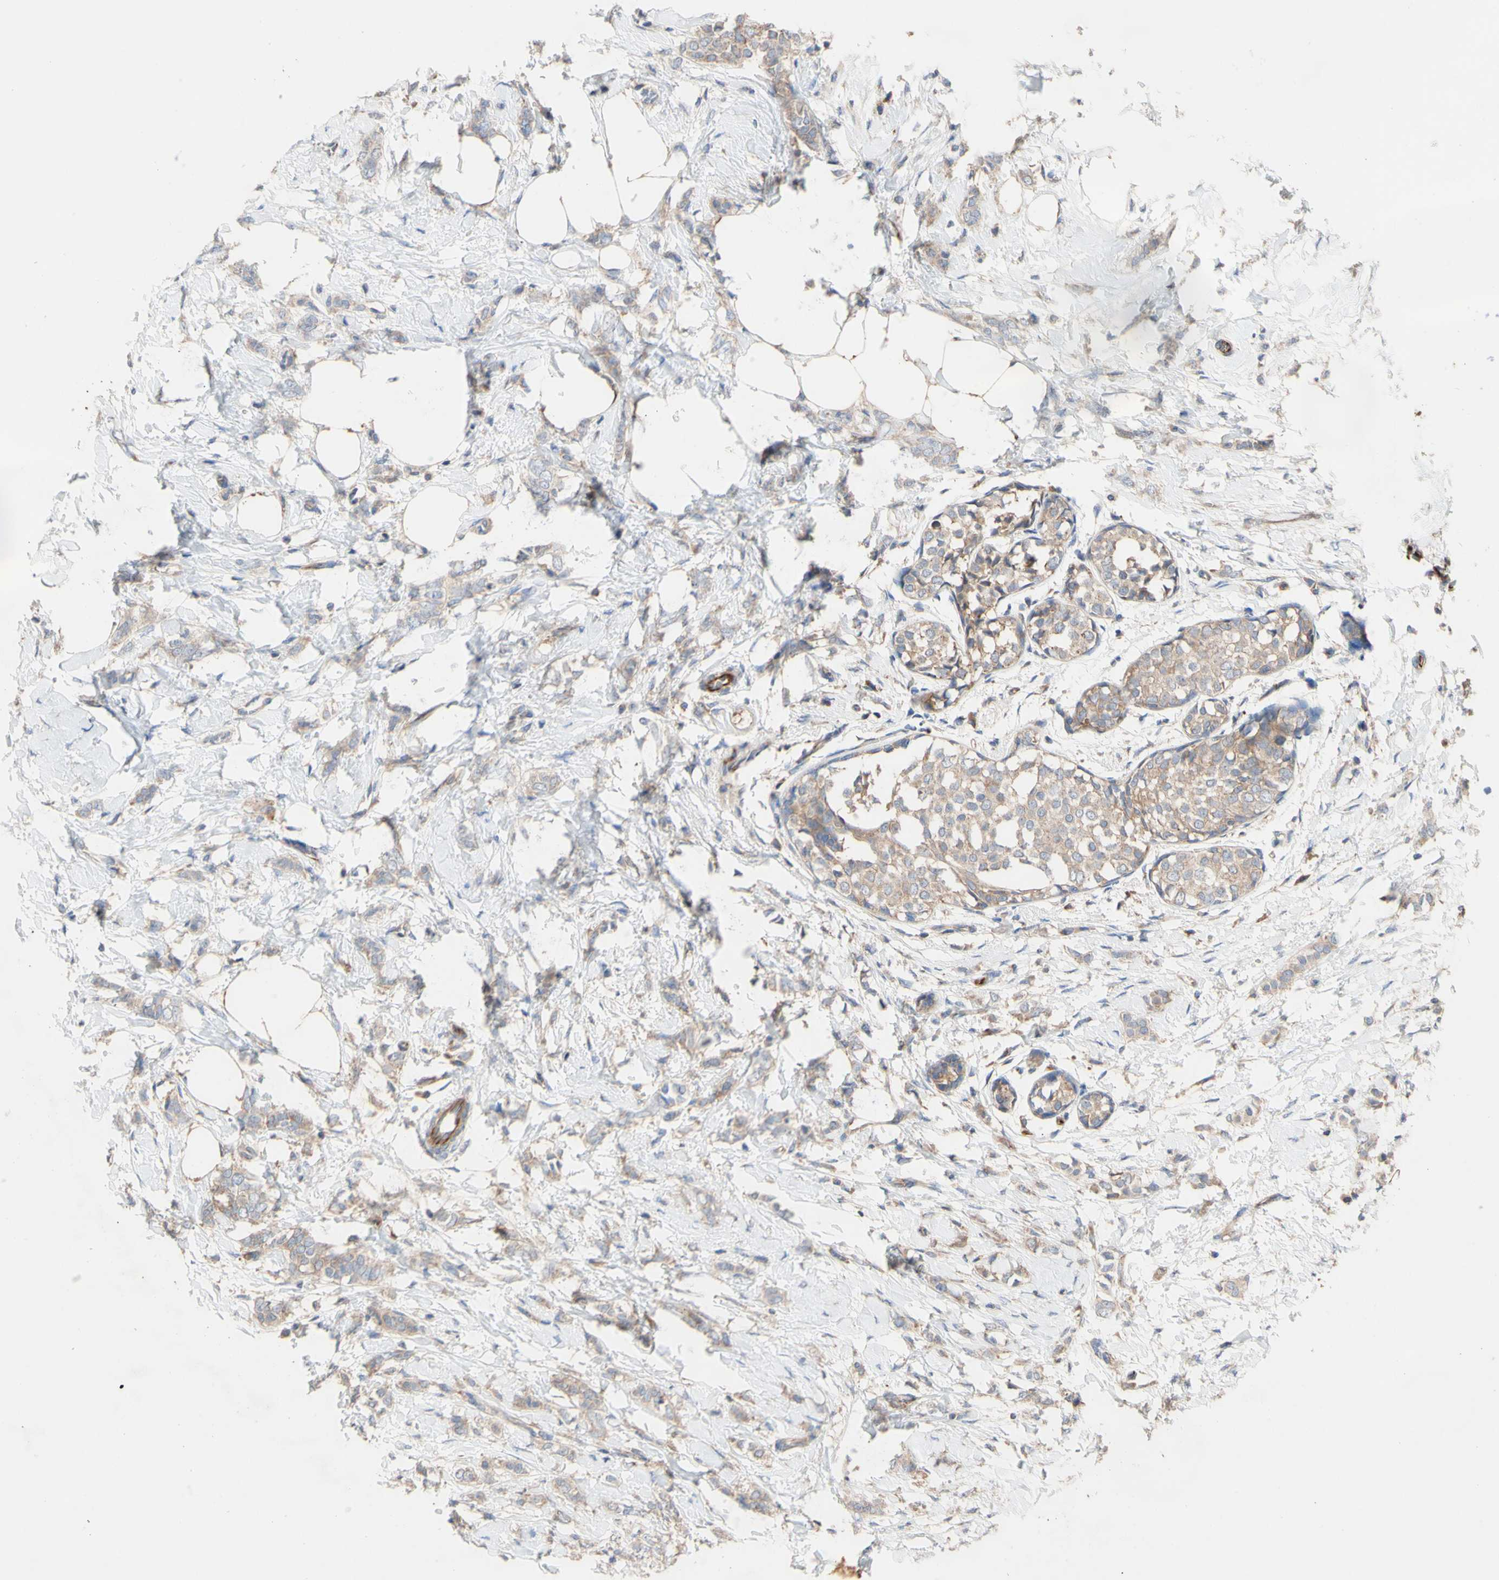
{"staining": {"intensity": "weak", "quantity": ">75%", "location": "cytoplasmic/membranous"}, "tissue": "breast cancer", "cell_type": "Tumor cells", "image_type": "cancer", "snomed": [{"axis": "morphology", "description": "Lobular carcinoma, in situ"}, {"axis": "morphology", "description": "Lobular carcinoma"}, {"axis": "topography", "description": "Breast"}], "caption": "IHC of lobular carcinoma in situ (breast) demonstrates low levels of weak cytoplasmic/membranous positivity in approximately >75% of tumor cells.", "gene": "EIF2S3", "patient": {"sex": "female", "age": 41}}